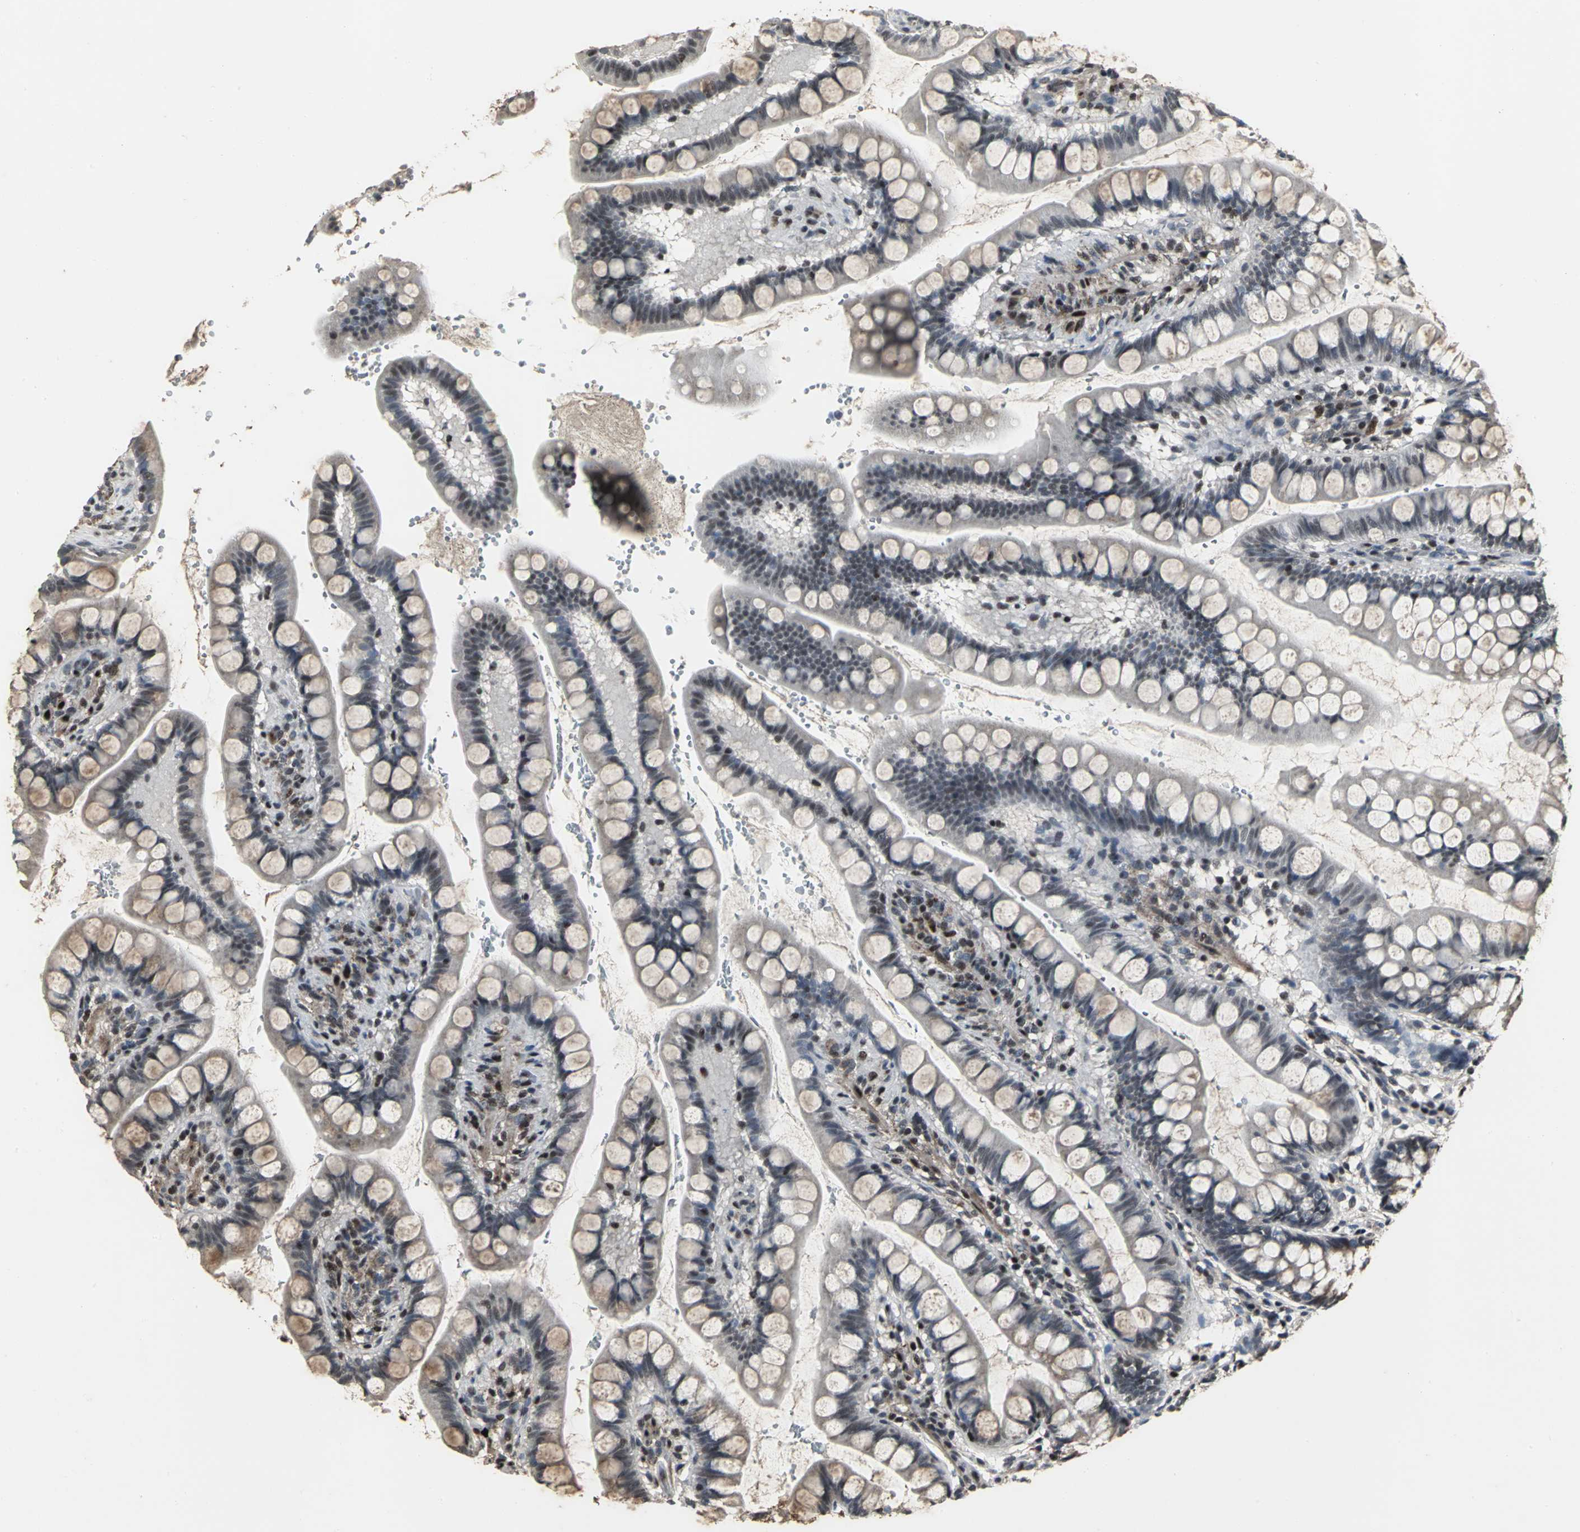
{"staining": {"intensity": "weak", "quantity": "25%-75%", "location": "cytoplasmic/membranous"}, "tissue": "small intestine", "cell_type": "Glandular cells", "image_type": "normal", "snomed": [{"axis": "morphology", "description": "Normal tissue, NOS"}, {"axis": "topography", "description": "Small intestine"}], "caption": "Immunohistochemistry of normal human small intestine exhibits low levels of weak cytoplasmic/membranous positivity in about 25%-75% of glandular cells.", "gene": "SRF", "patient": {"sex": "female", "age": 58}}